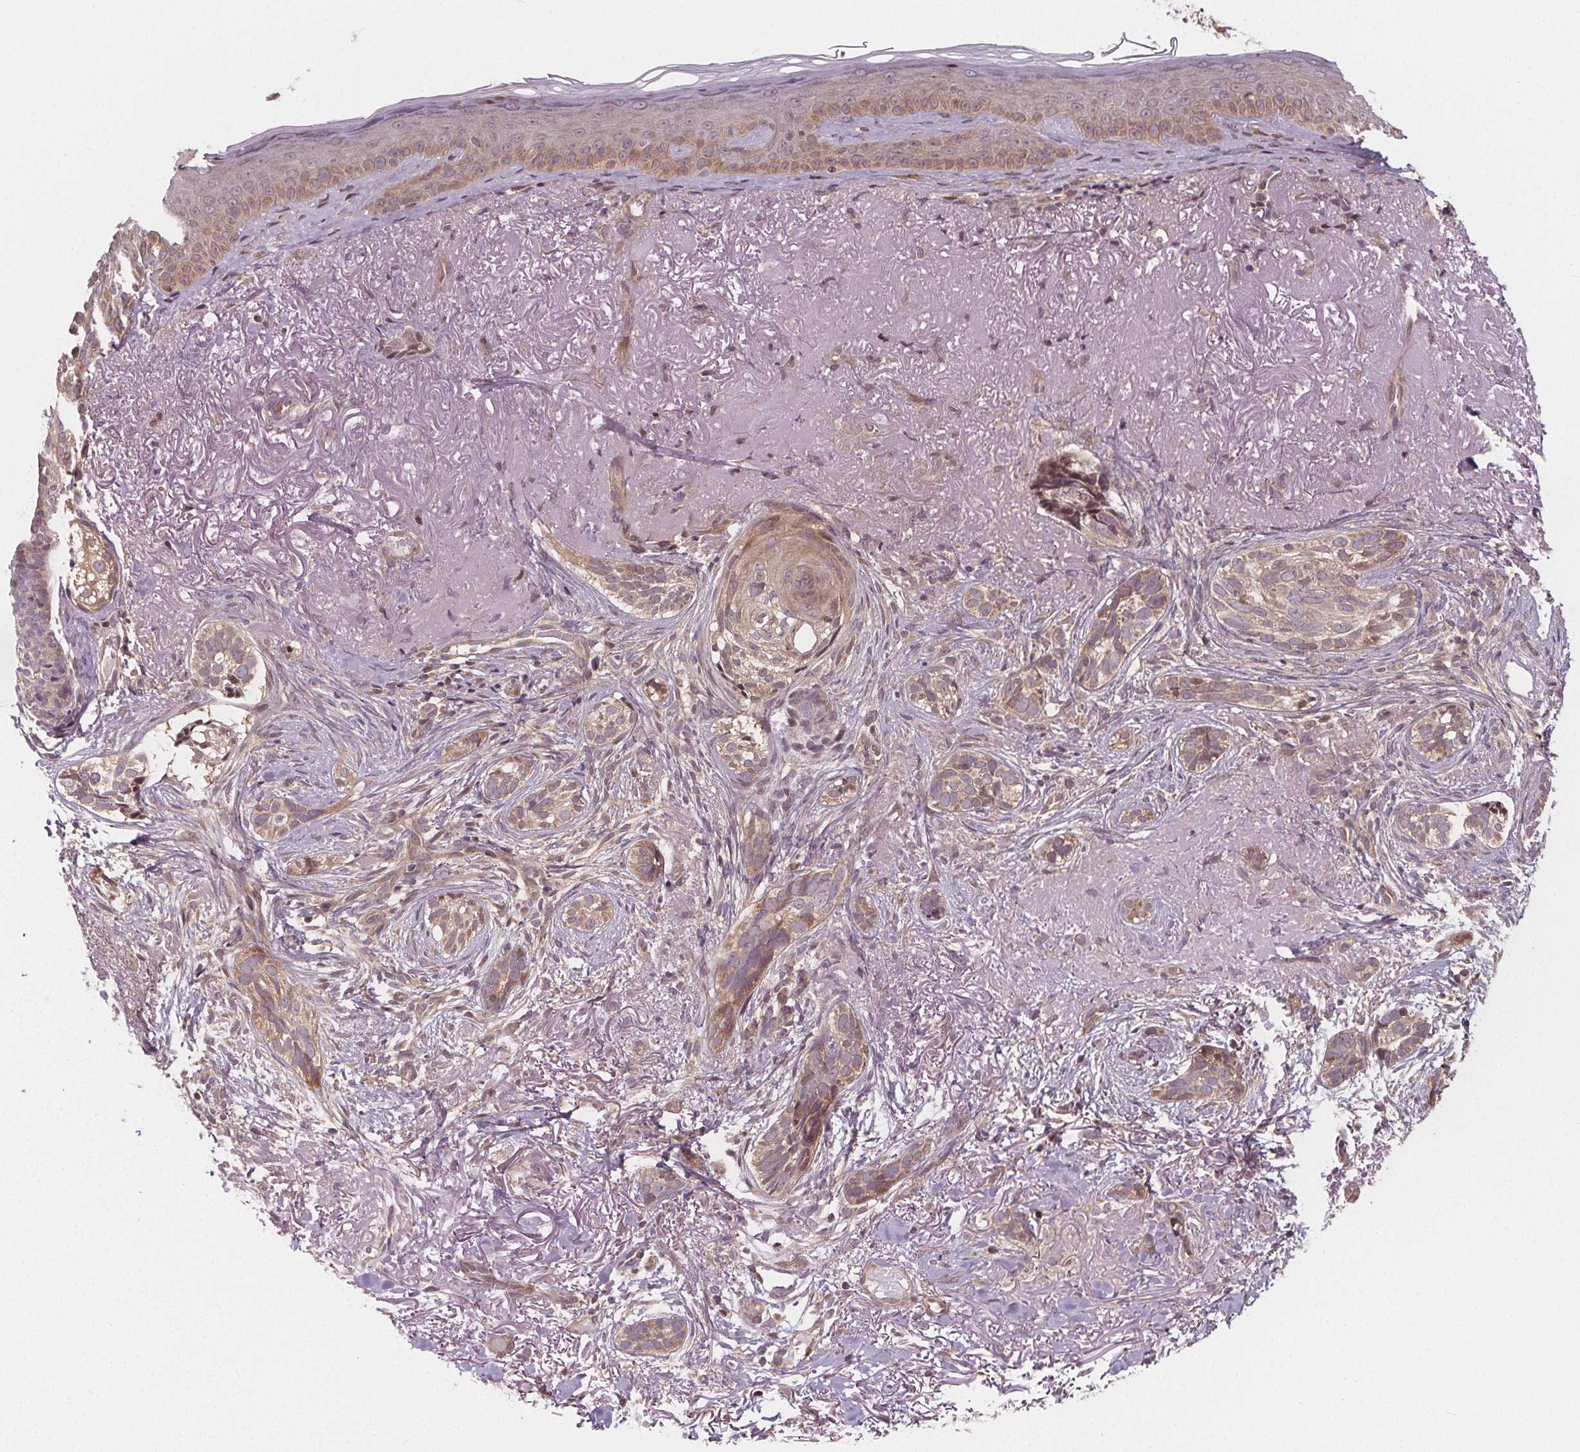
{"staining": {"intensity": "weak", "quantity": ">75%", "location": "cytoplasmic/membranous"}, "tissue": "skin cancer", "cell_type": "Tumor cells", "image_type": "cancer", "snomed": [{"axis": "morphology", "description": "Basal cell carcinoma"}, {"axis": "morphology", "description": "BCC, high aggressive"}, {"axis": "topography", "description": "Skin"}], "caption": "Weak cytoplasmic/membranous staining is seen in approximately >75% of tumor cells in skin cancer (basal cell carcinoma). Nuclei are stained in blue.", "gene": "AKT1S1", "patient": {"sex": "female", "age": 86}}